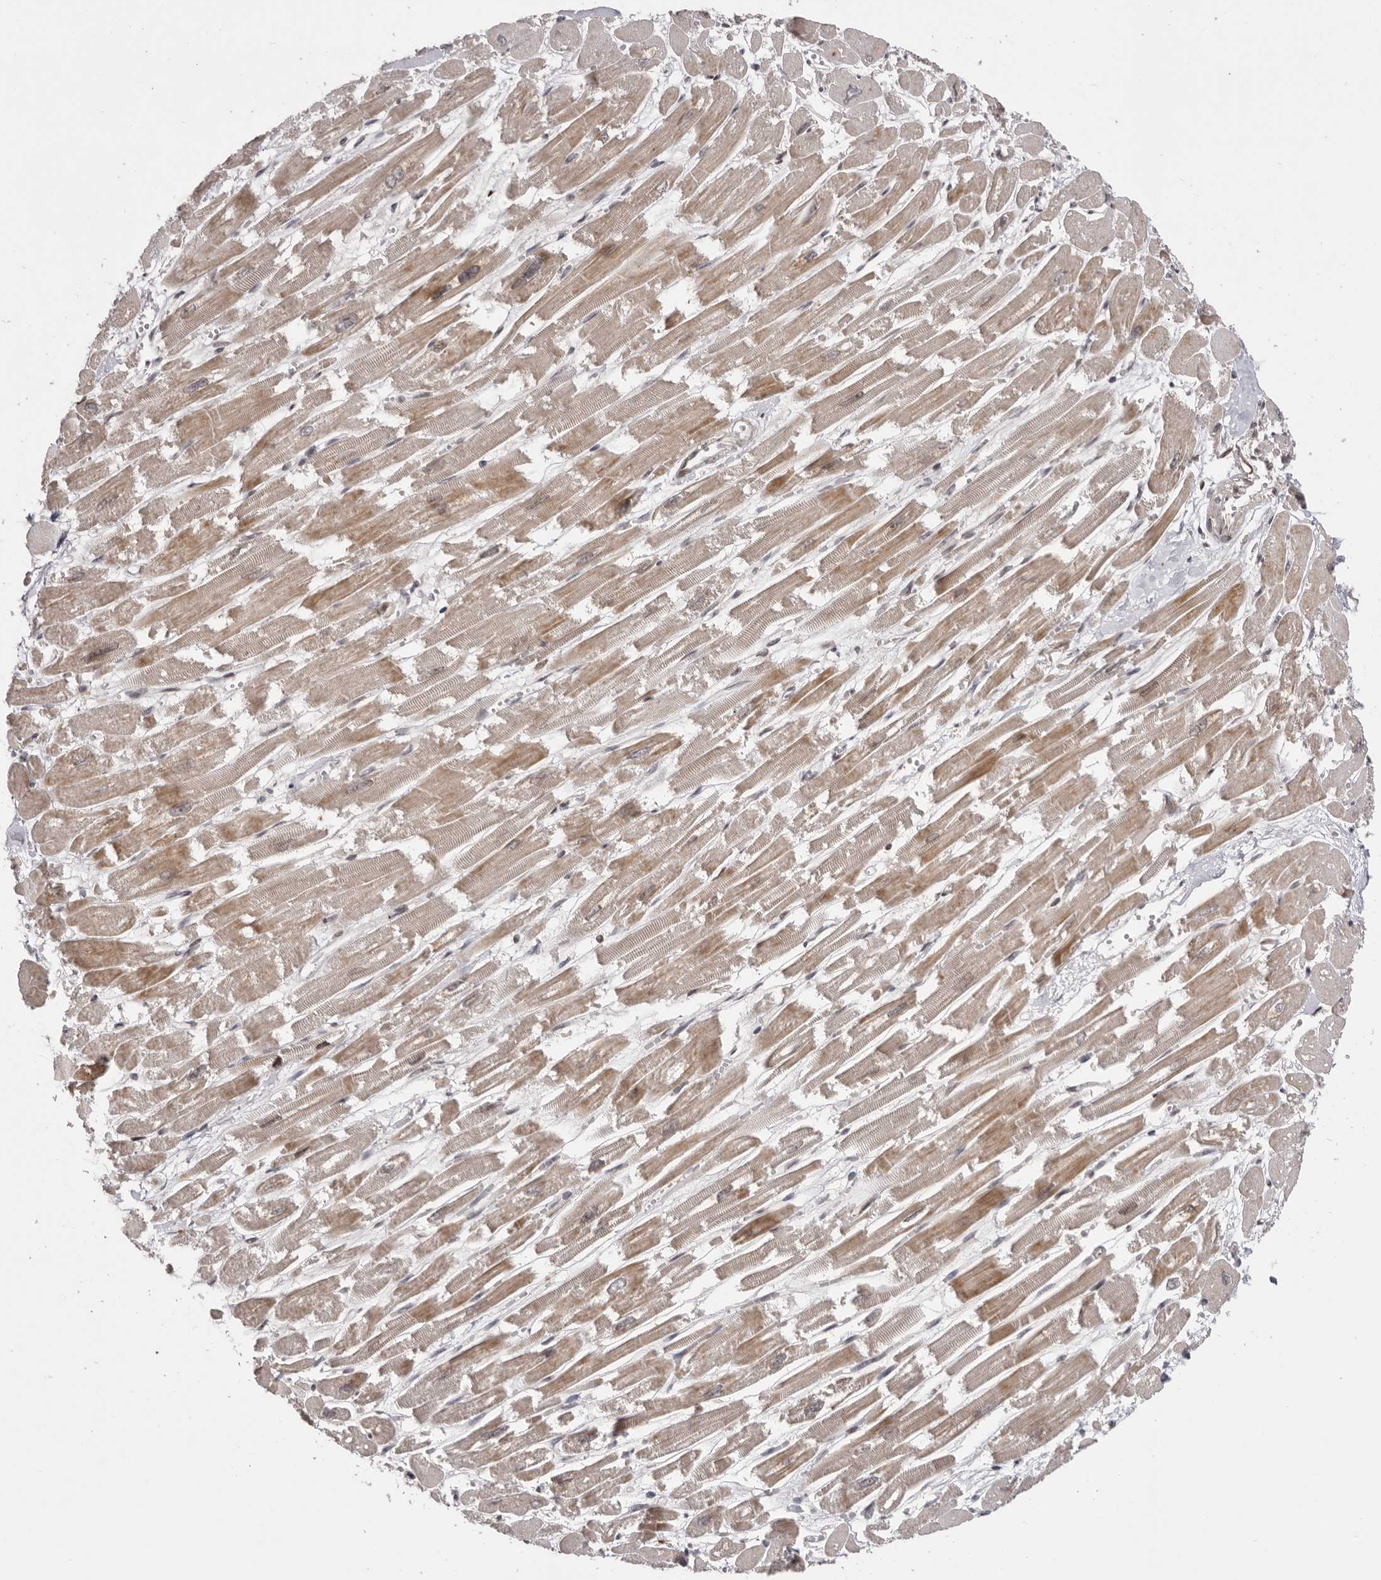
{"staining": {"intensity": "moderate", "quantity": ">75%", "location": "cytoplasmic/membranous"}, "tissue": "heart muscle", "cell_type": "Cardiomyocytes", "image_type": "normal", "snomed": [{"axis": "morphology", "description": "Normal tissue, NOS"}, {"axis": "topography", "description": "Heart"}], "caption": "Protein expression analysis of normal human heart muscle reveals moderate cytoplasmic/membranous positivity in about >75% of cardiomyocytes. (Stains: DAB (3,3'-diaminobenzidine) in brown, nuclei in blue, Microscopy: brightfield microscopy at high magnification).", "gene": "AZIN1", "patient": {"sex": "male", "age": 54}}